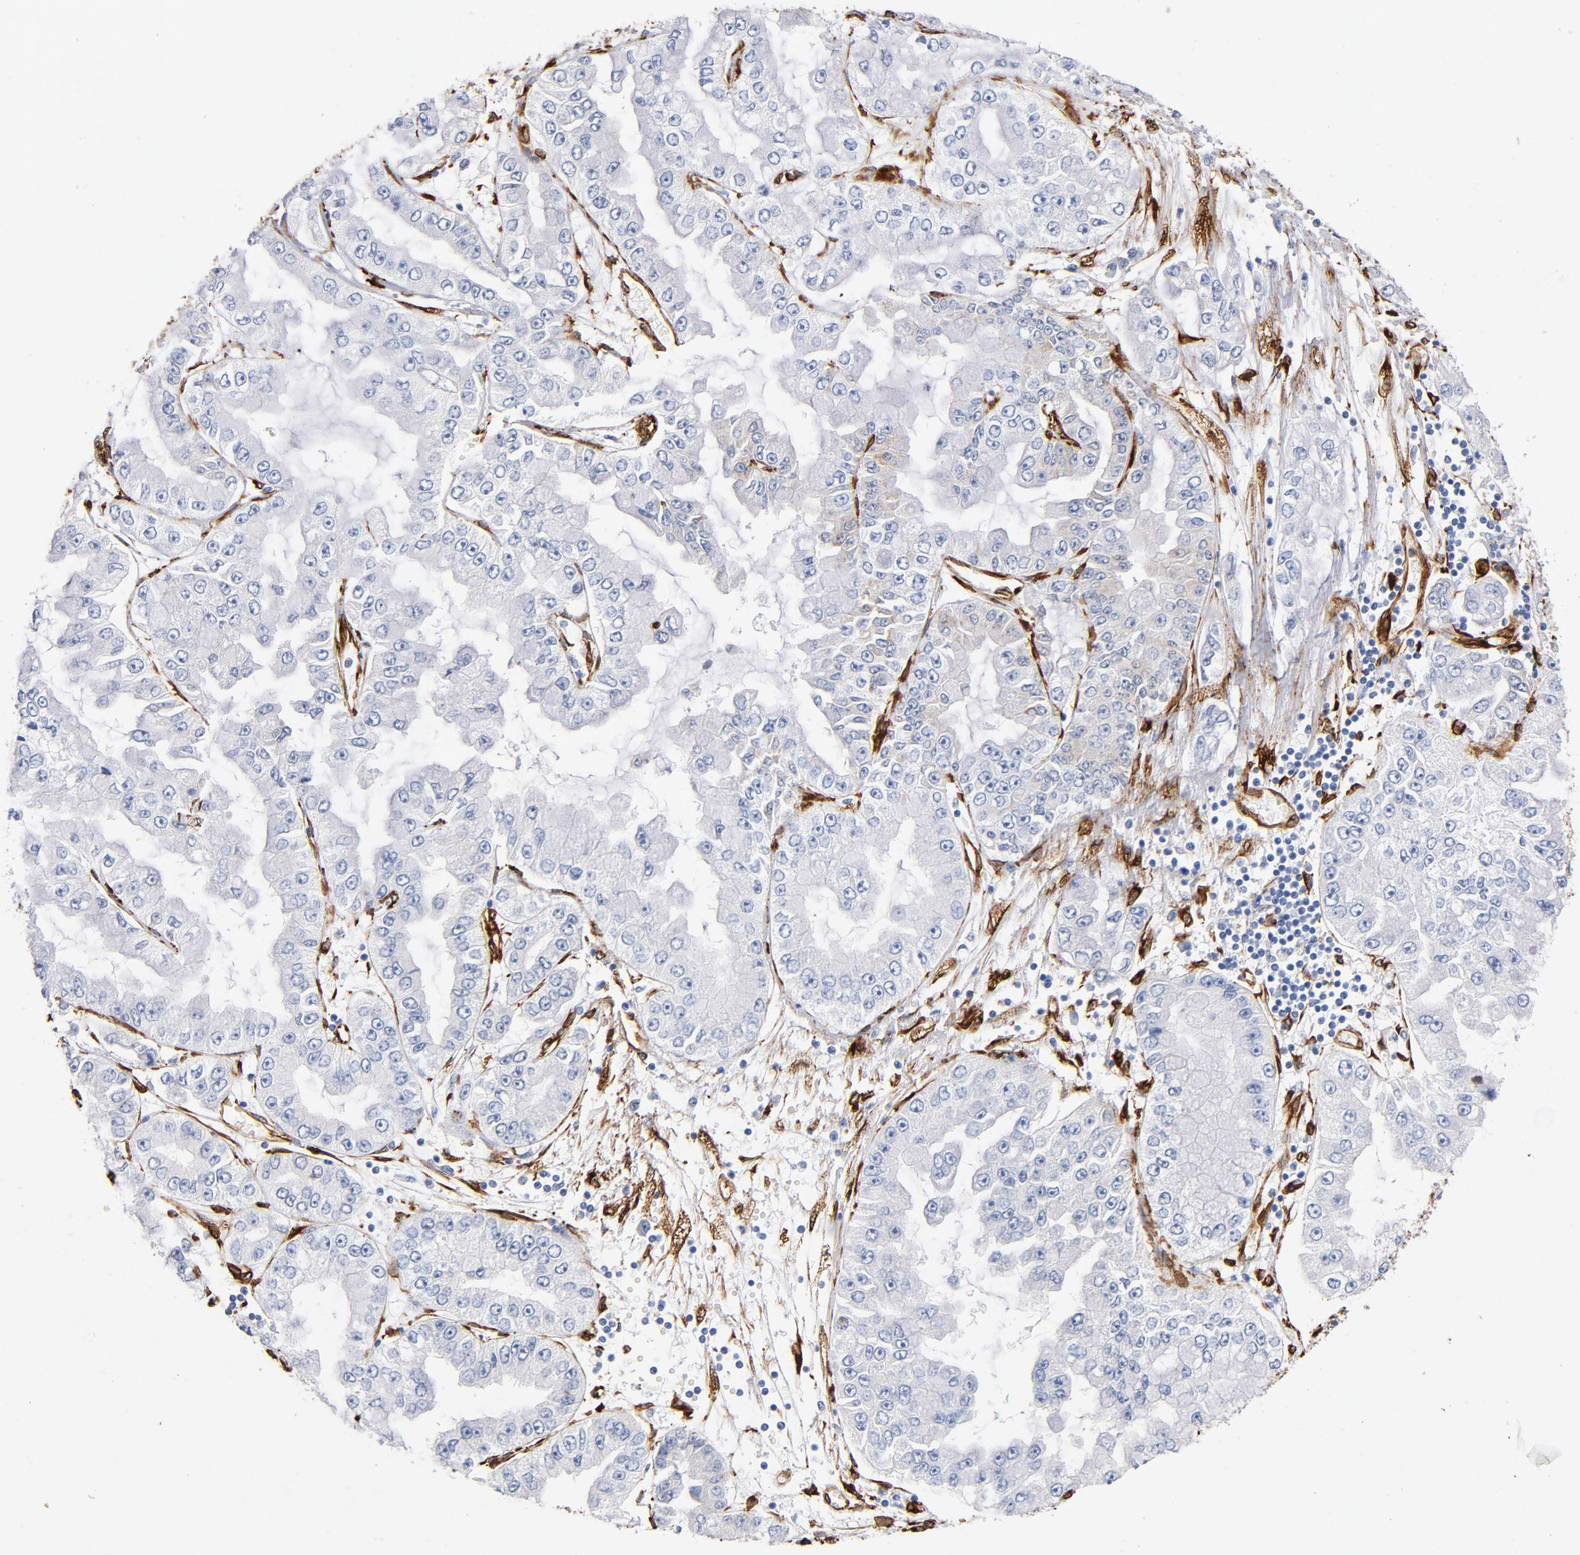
{"staining": {"intensity": "negative", "quantity": "none", "location": "none"}, "tissue": "liver cancer", "cell_type": "Tumor cells", "image_type": "cancer", "snomed": [{"axis": "morphology", "description": "Cholangiocarcinoma"}, {"axis": "topography", "description": "Liver"}], "caption": "Immunohistochemistry histopathology image of liver cancer stained for a protein (brown), which displays no expression in tumor cells.", "gene": "SERPINH1", "patient": {"sex": "female", "age": 79}}